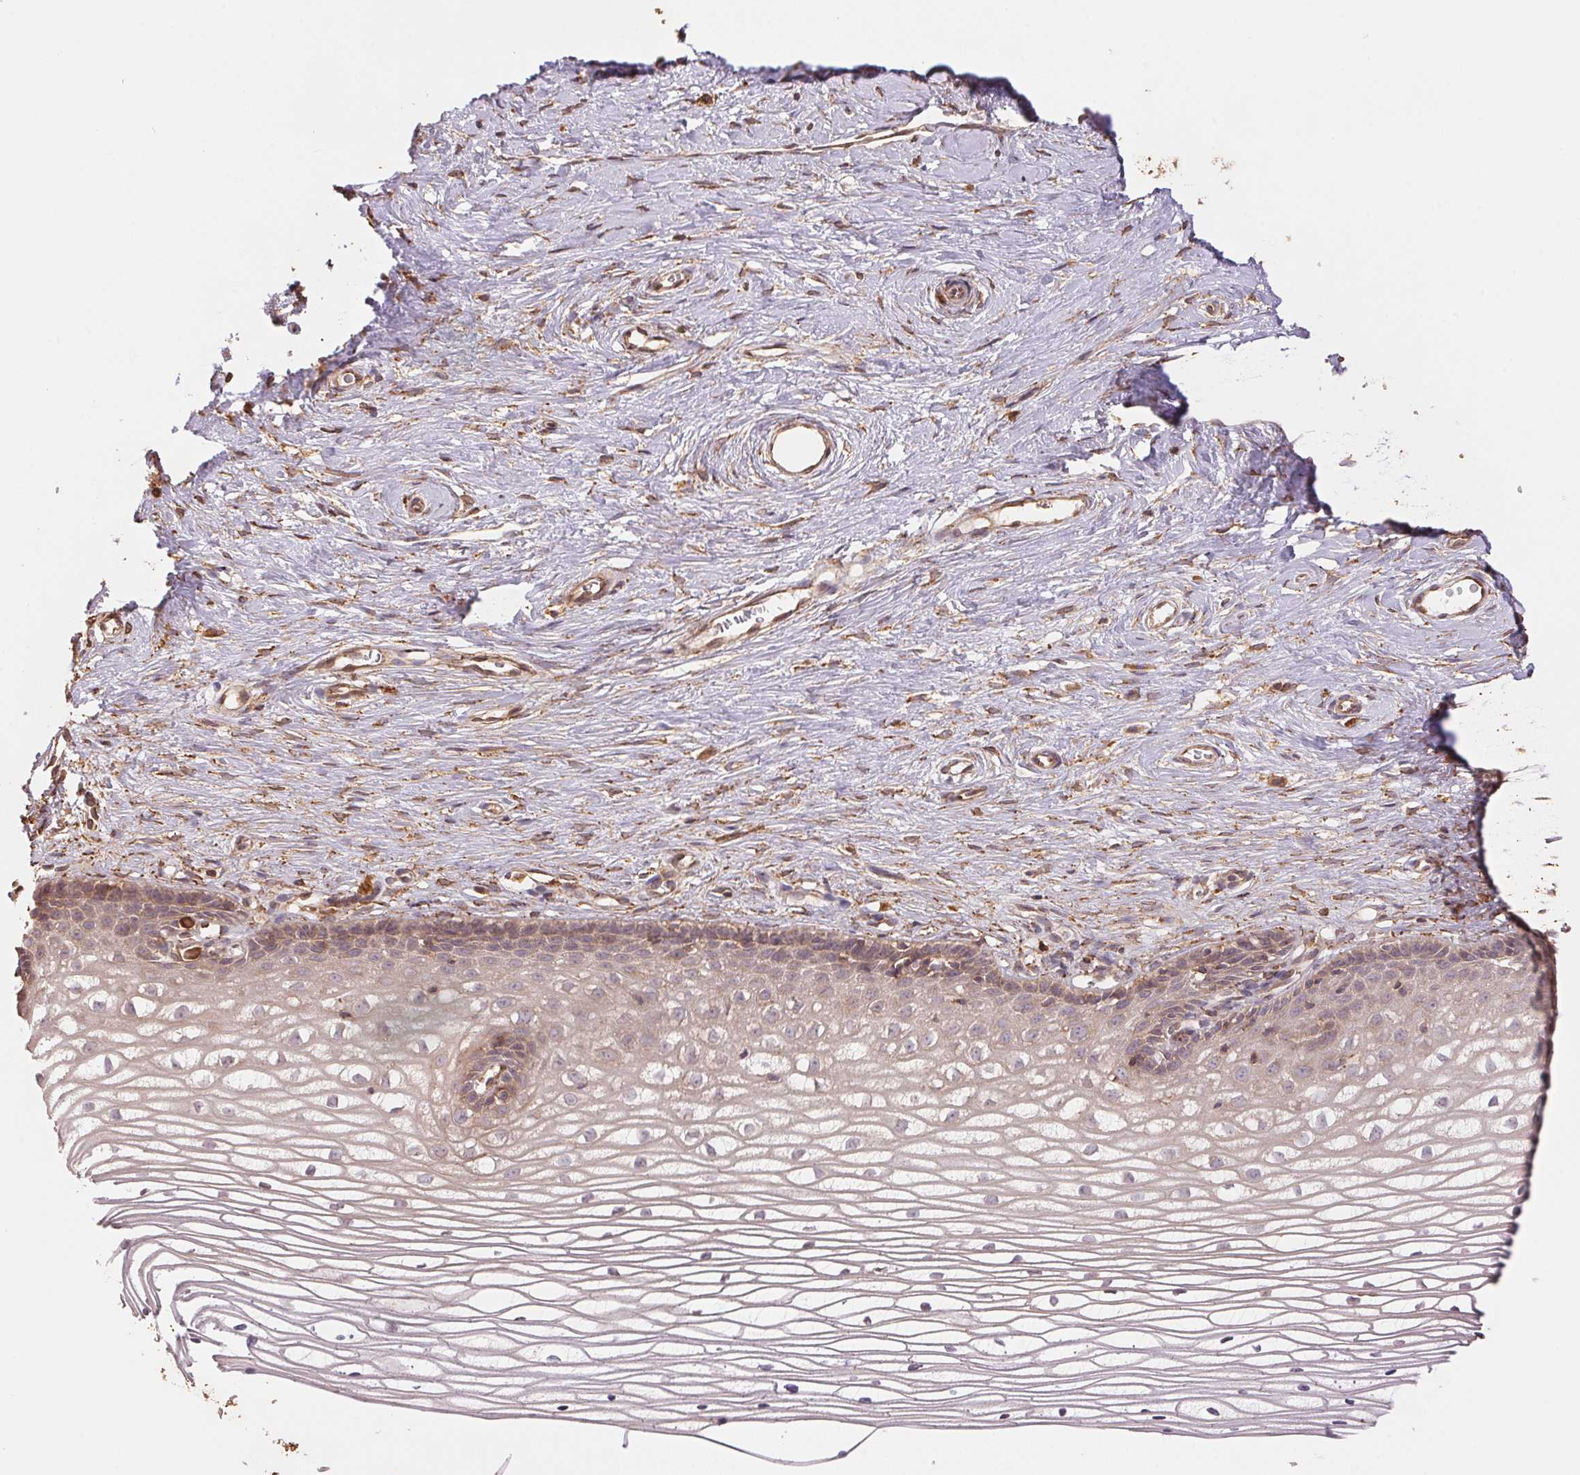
{"staining": {"intensity": "weak", "quantity": ">75%", "location": "cytoplasmic/membranous"}, "tissue": "cervix", "cell_type": "Glandular cells", "image_type": "normal", "snomed": [{"axis": "morphology", "description": "Normal tissue, NOS"}, {"axis": "topography", "description": "Cervix"}], "caption": "About >75% of glandular cells in benign cervix reveal weak cytoplasmic/membranous protein expression as visualized by brown immunohistochemical staining.", "gene": "C6orf163", "patient": {"sex": "female", "age": 40}}